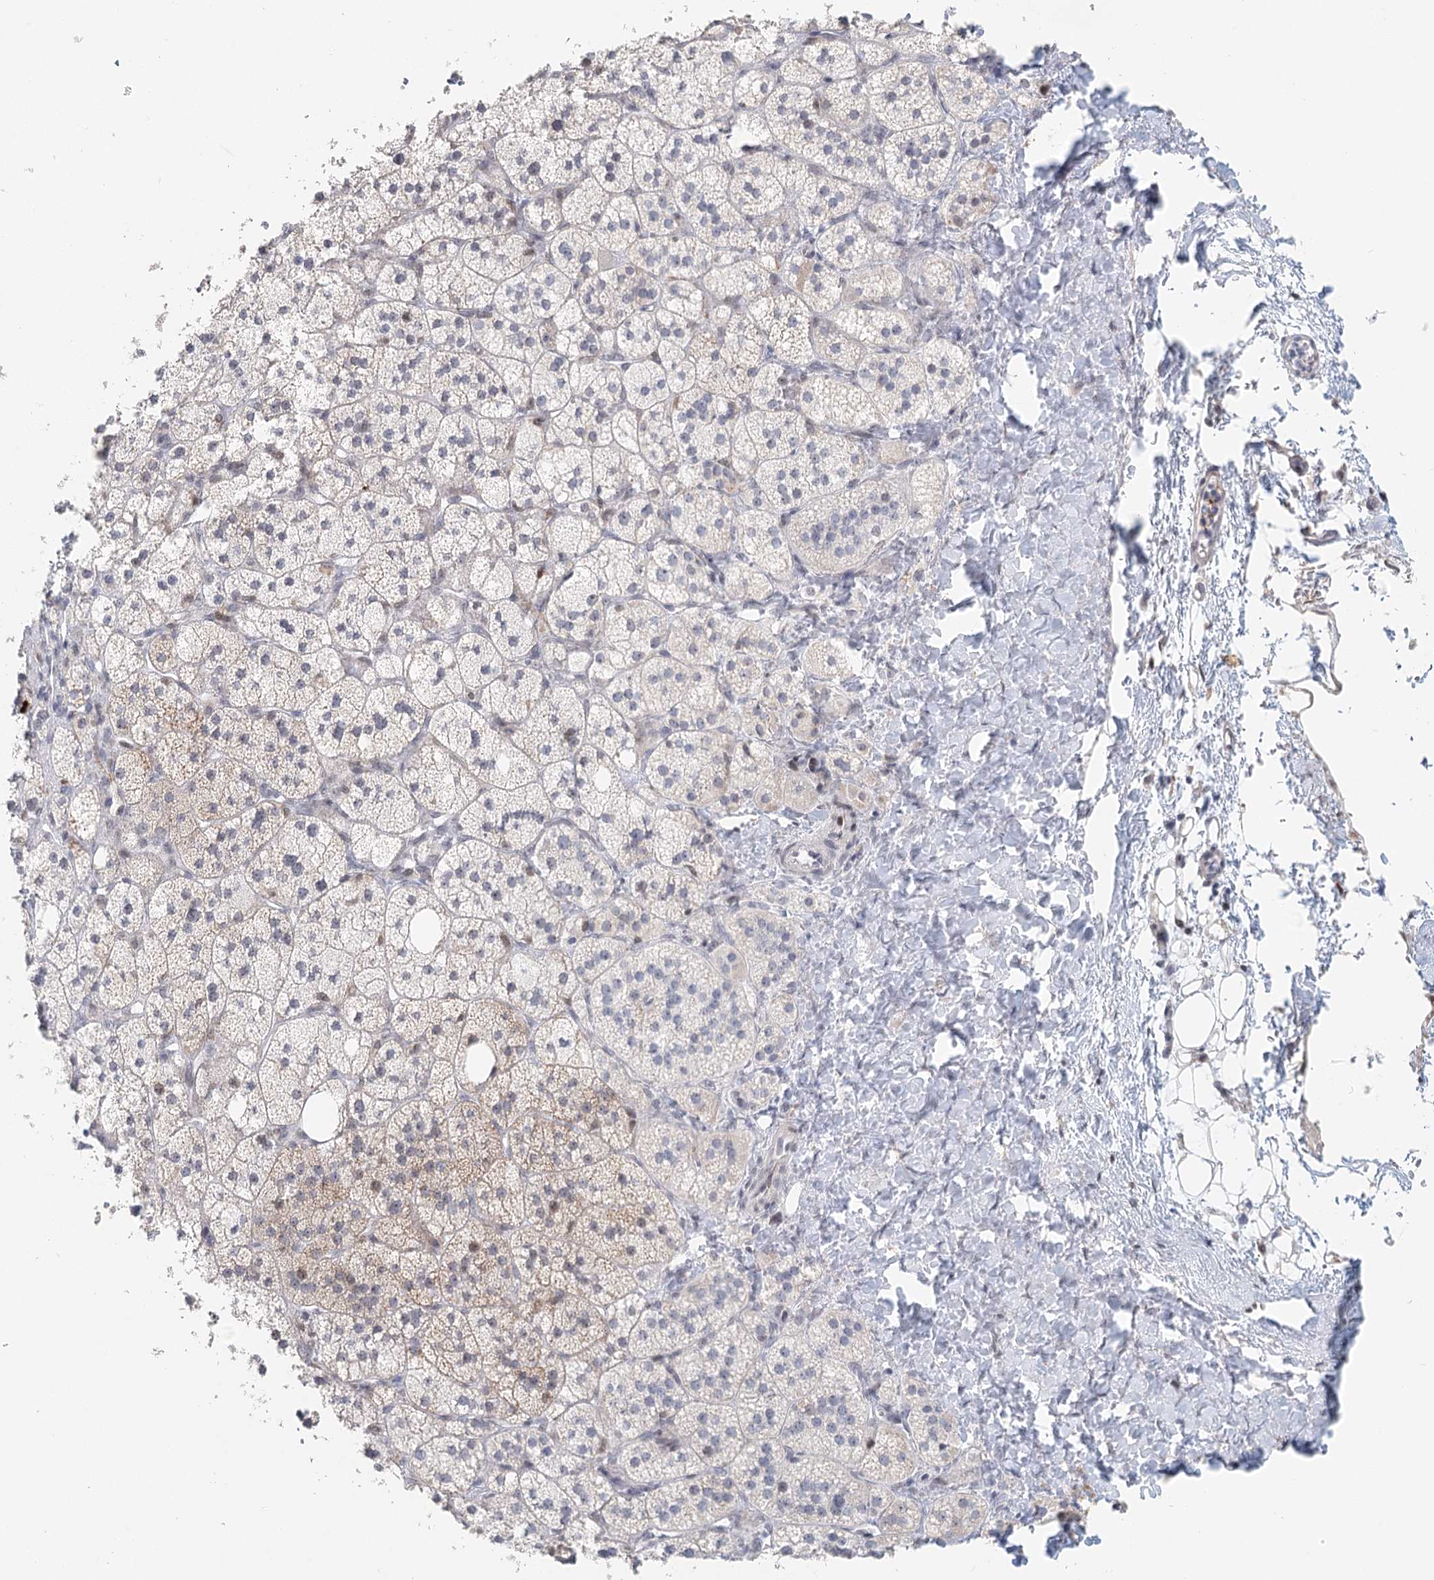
{"staining": {"intensity": "moderate", "quantity": "25%-75%", "location": "cytoplasmic/membranous"}, "tissue": "adrenal gland", "cell_type": "Glandular cells", "image_type": "normal", "snomed": [{"axis": "morphology", "description": "Normal tissue, NOS"}, {"axis": "topography", "description": "Adrenal gland"}], "caption": "Adrenal gland stained for a protein shows moderate cytoplasmic/membranous positivity in glandular cells.", "gene": "BNIP5", "patient": {"sex": "male", "age": 61}}